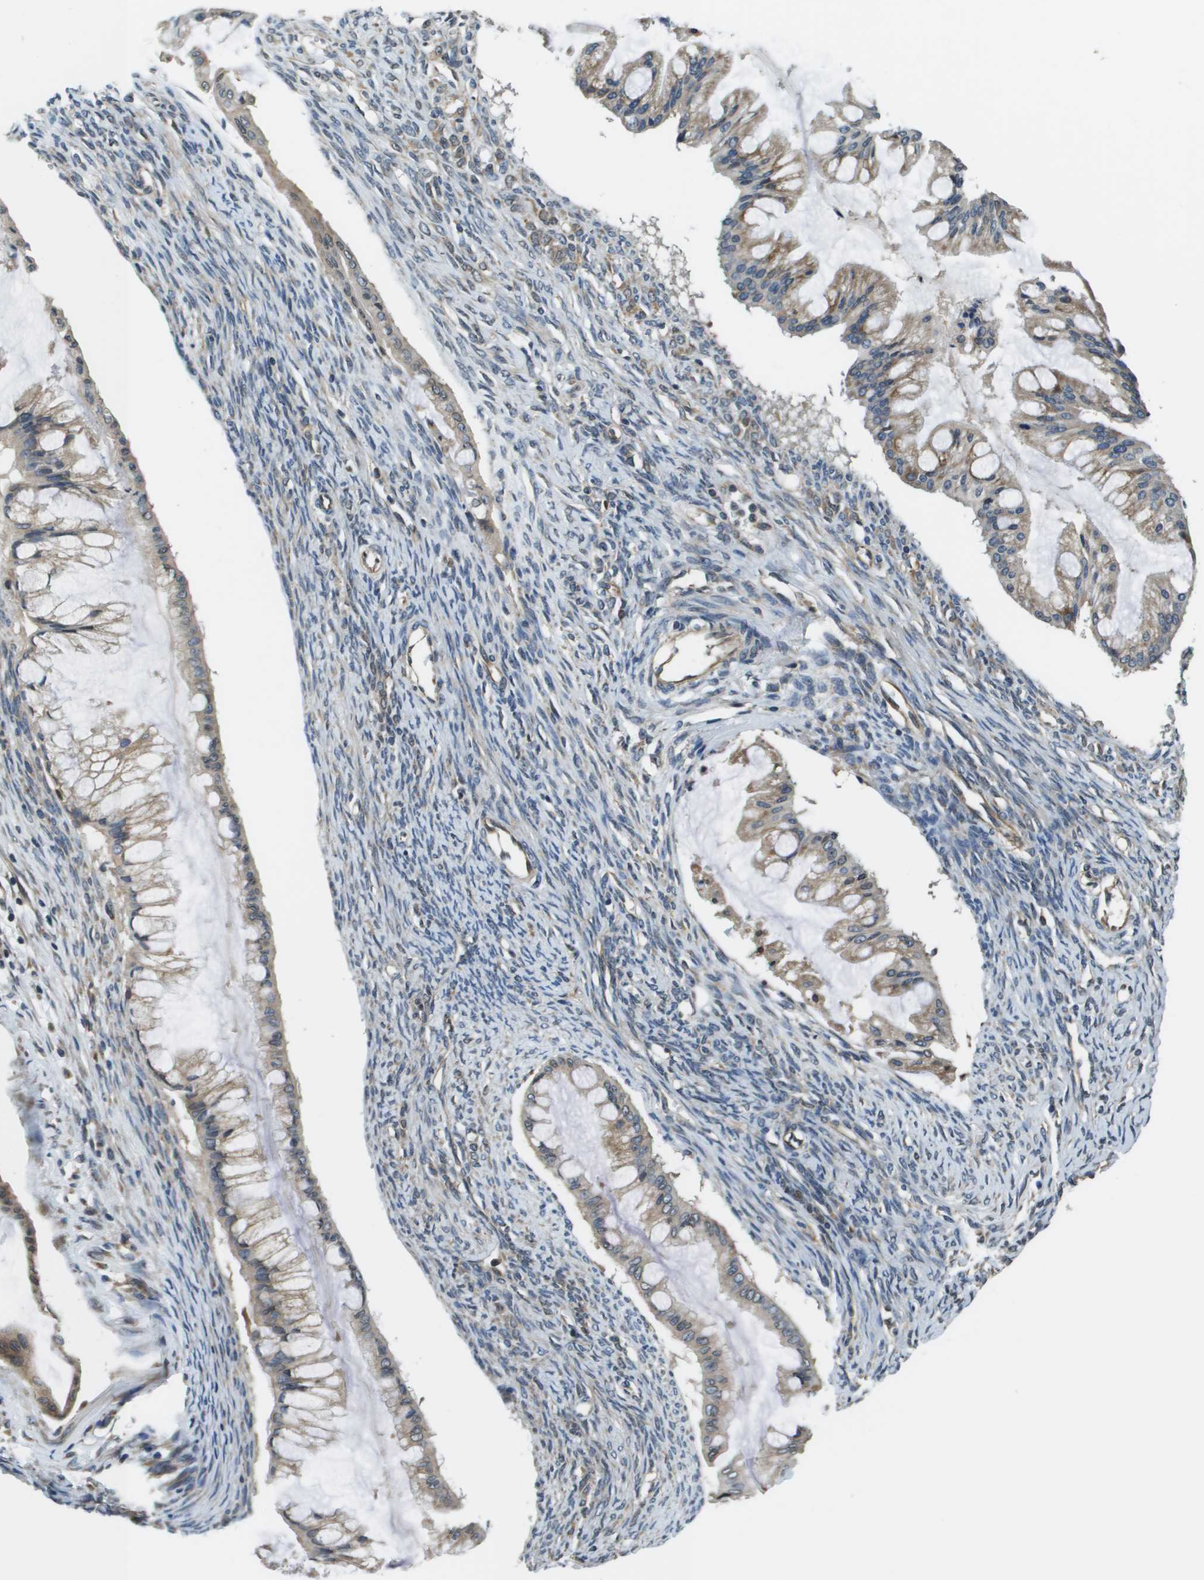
{"staining": {"intensity": "weak", "quantity": "25%-75%", "location": "cytoplasmic/membranous"}, "tissue": "ovarian cancer", "cell_type": "Tumor cells", "image_type": "cancer", "snomed": [{"axis": "morphology", "description": "Cystadenocarcinoma, mucinous, NOS"}, {"axis": "topography", "description": "Ovary"}], "caption": "Human ovarian cancer (mucinous cystadenocarcinoma) stained with a protein marker reveals weak staining in tumor cells.", "gene": "SEC62", "patient": {"sex": "female", "age": 73}}